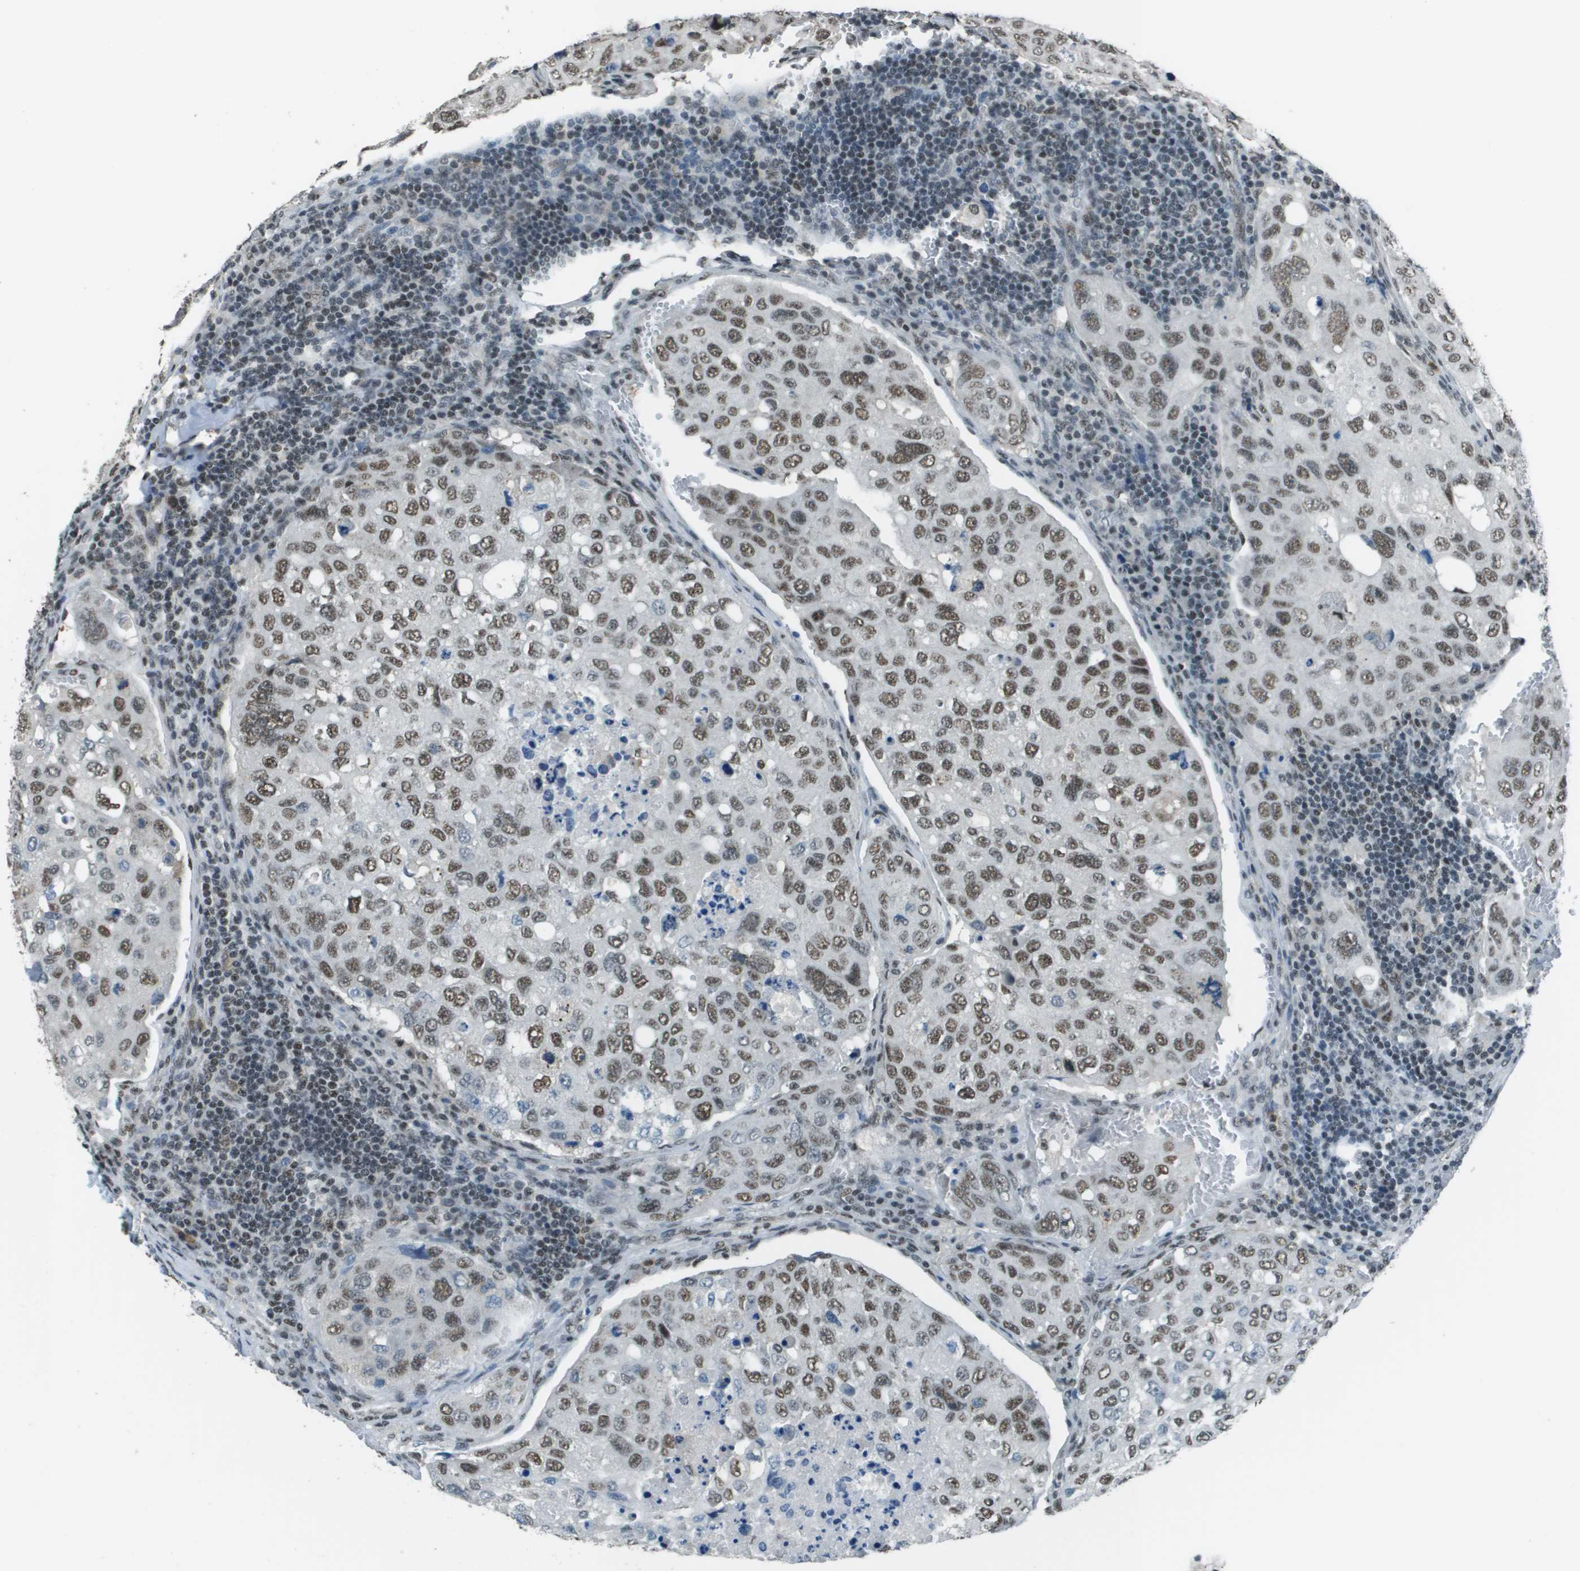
{"staining": {"intensity": "moderate", "quantity": ">75%", "location": "nuclear"}, "tissue": "urothelial cancer", "cell_type": "Tumor cells", "image_type": "cancer", "snomed": [{"axis": "morphology", "description": "Urothelial carcinoma, High grade"}, {"axis": "topography", "description": "Lymph node"}, {"axis": "topography", "description": "Urinary bladder"}], "caption": "Protein staining shows moderate nuclear expression in approximately >75% of tumor cells in urothelial cancer. The staining is performed using DAB brown chromogen to label protein expression. The nuclei are counter-stained blue using hematoxylin.", "gene": "DEPDC1", "patient": {"sex": "male", "age": 51}}